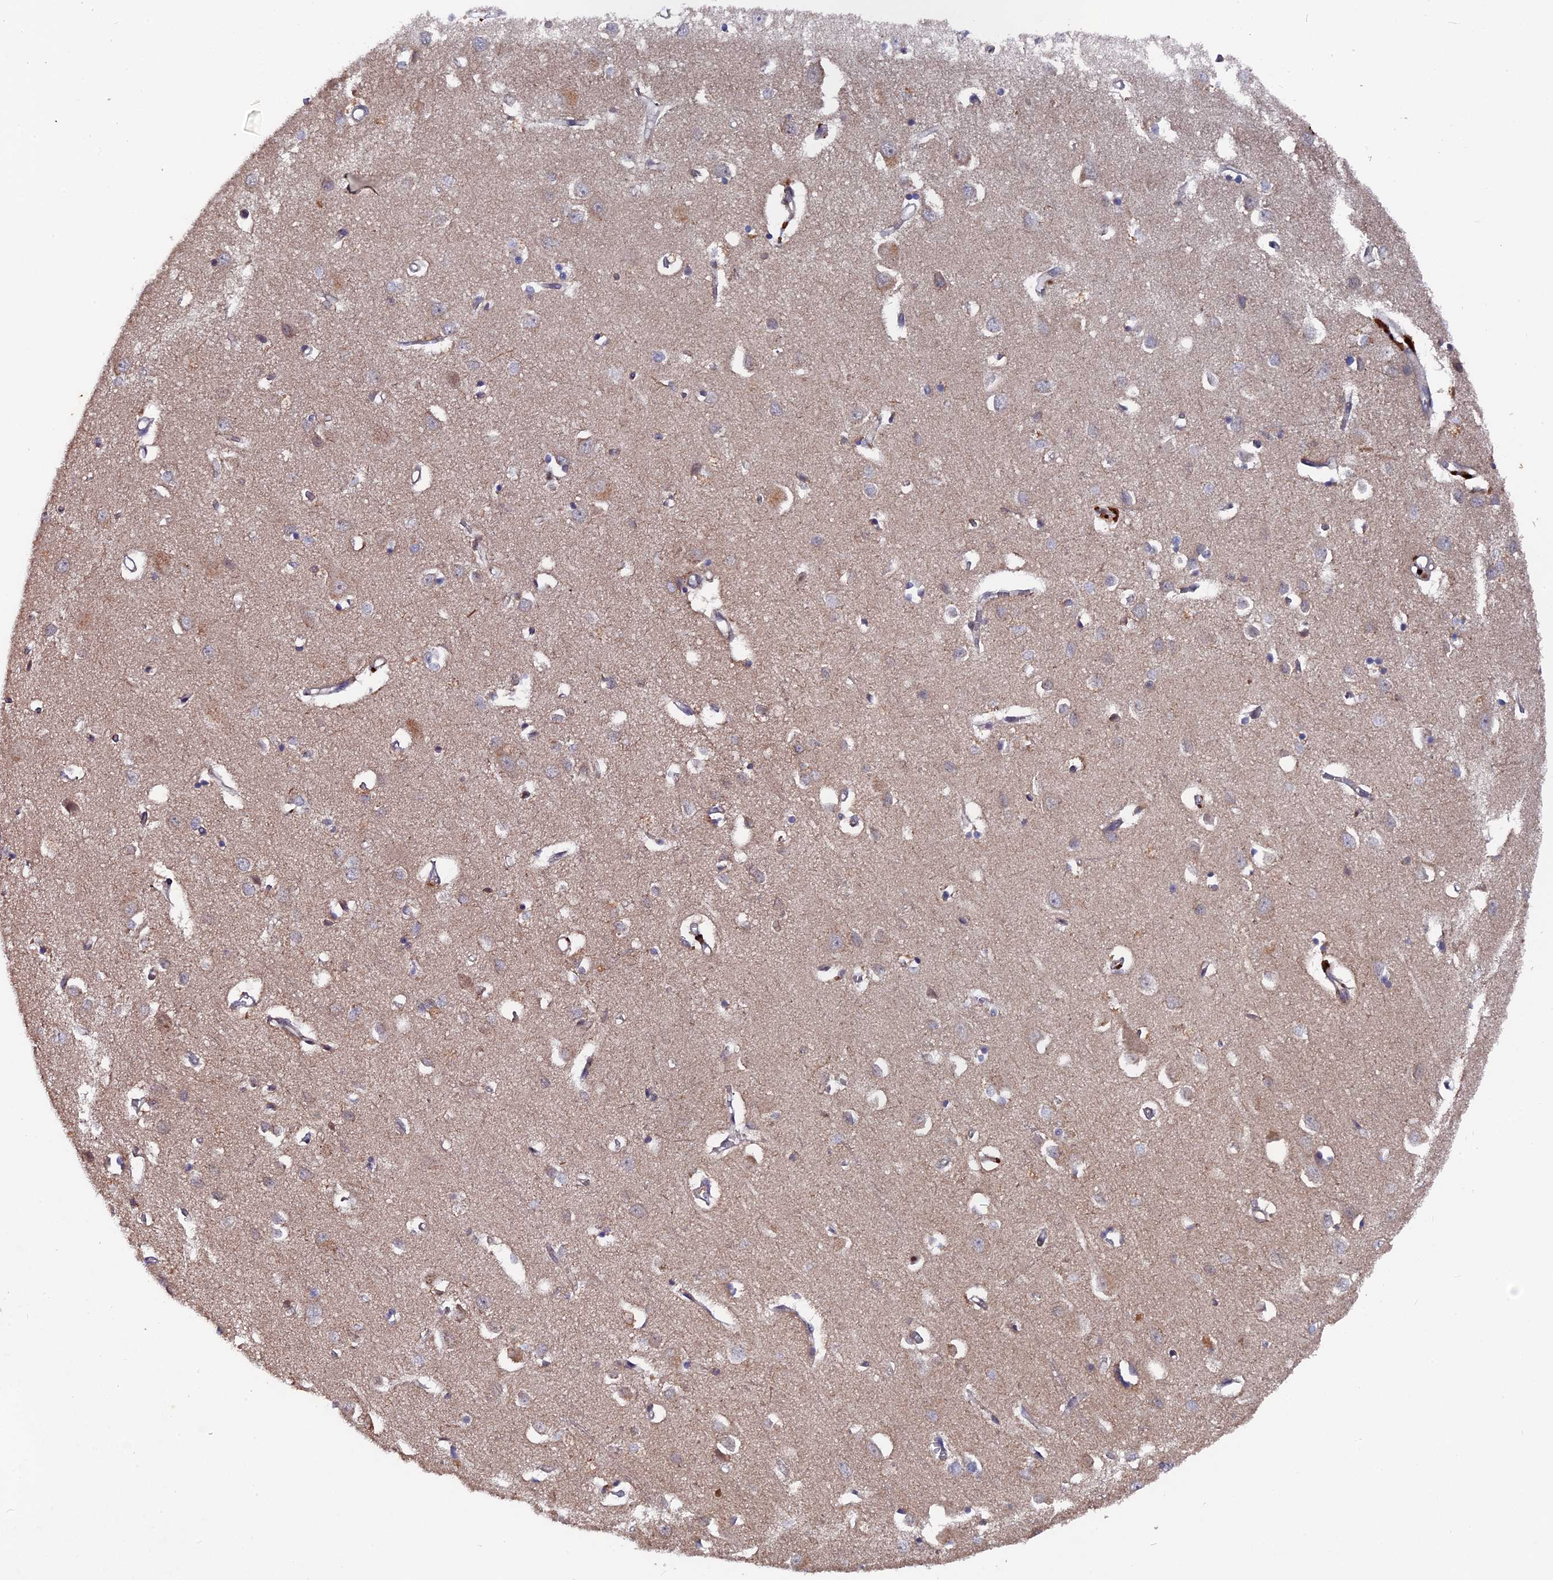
{"staining": {"intensity": "weak", "quantity": ">75%", "location": "cytoplasmic/membranous"}, "tissue": "cerebral cortex", "cell_type": "Endothelial cells", "image_type": "normal", "snomed": [{"axis": "morphology", "description": "Normal tissue, NOS"}, {"axis": "topography", "description": "Cerebral cortex"}], "caption": "Endothelial cells reveal low levels of weak cytoplasmic/membranous positivity in approximately >75% of cells in benign cerebral cortex.", "gene": "TMC5", "patient": {"sex": "female", "age": 64}}